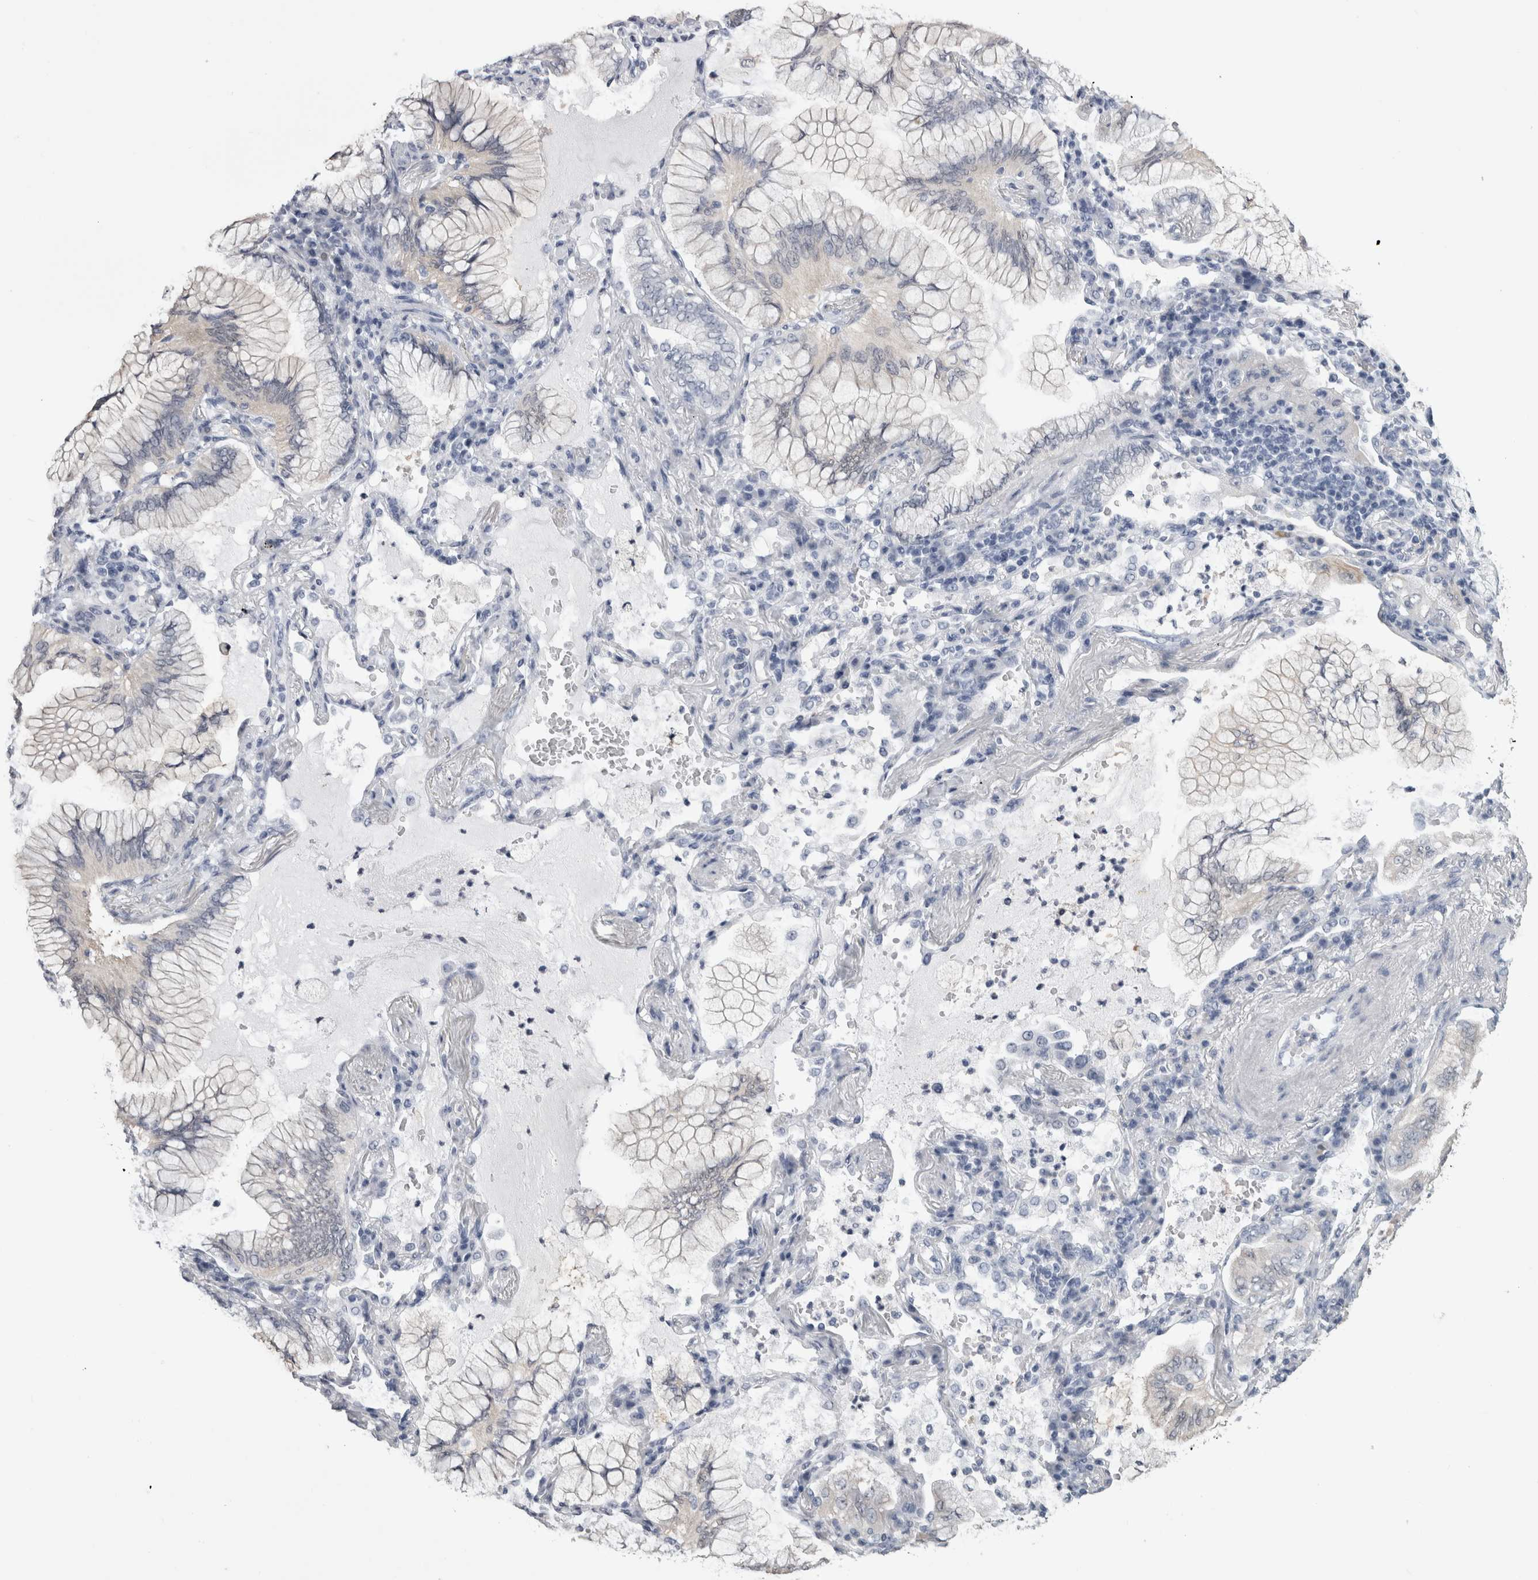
{"staining": {"intensity": "negative", "quantity": "none", "location": "none"}, "tissue": "lung cancer", "cell_type": "Tumor cells", "image_type": "cancer", "snomed": [{"axis": "morphology", "description": "Adenocarcinoma, NOS"}, {"axis": "topography", "description": "Lung"}], "caption": "IHC histopathology image of neoplastic tissue: lung adenocarcinoma stained with DAB (3,3'-diaminobenzidine) exhibits no significant protein expression in tumor cells. (Stains: DAB (3,3'-diaminobenzidine) immunohistochemistry with hematoxylin counter stain, Microscopy: brightfield microscopy at high magnification).", "gene": "ALDH8A1", "patient": {"sex": "female", "age": 70}}